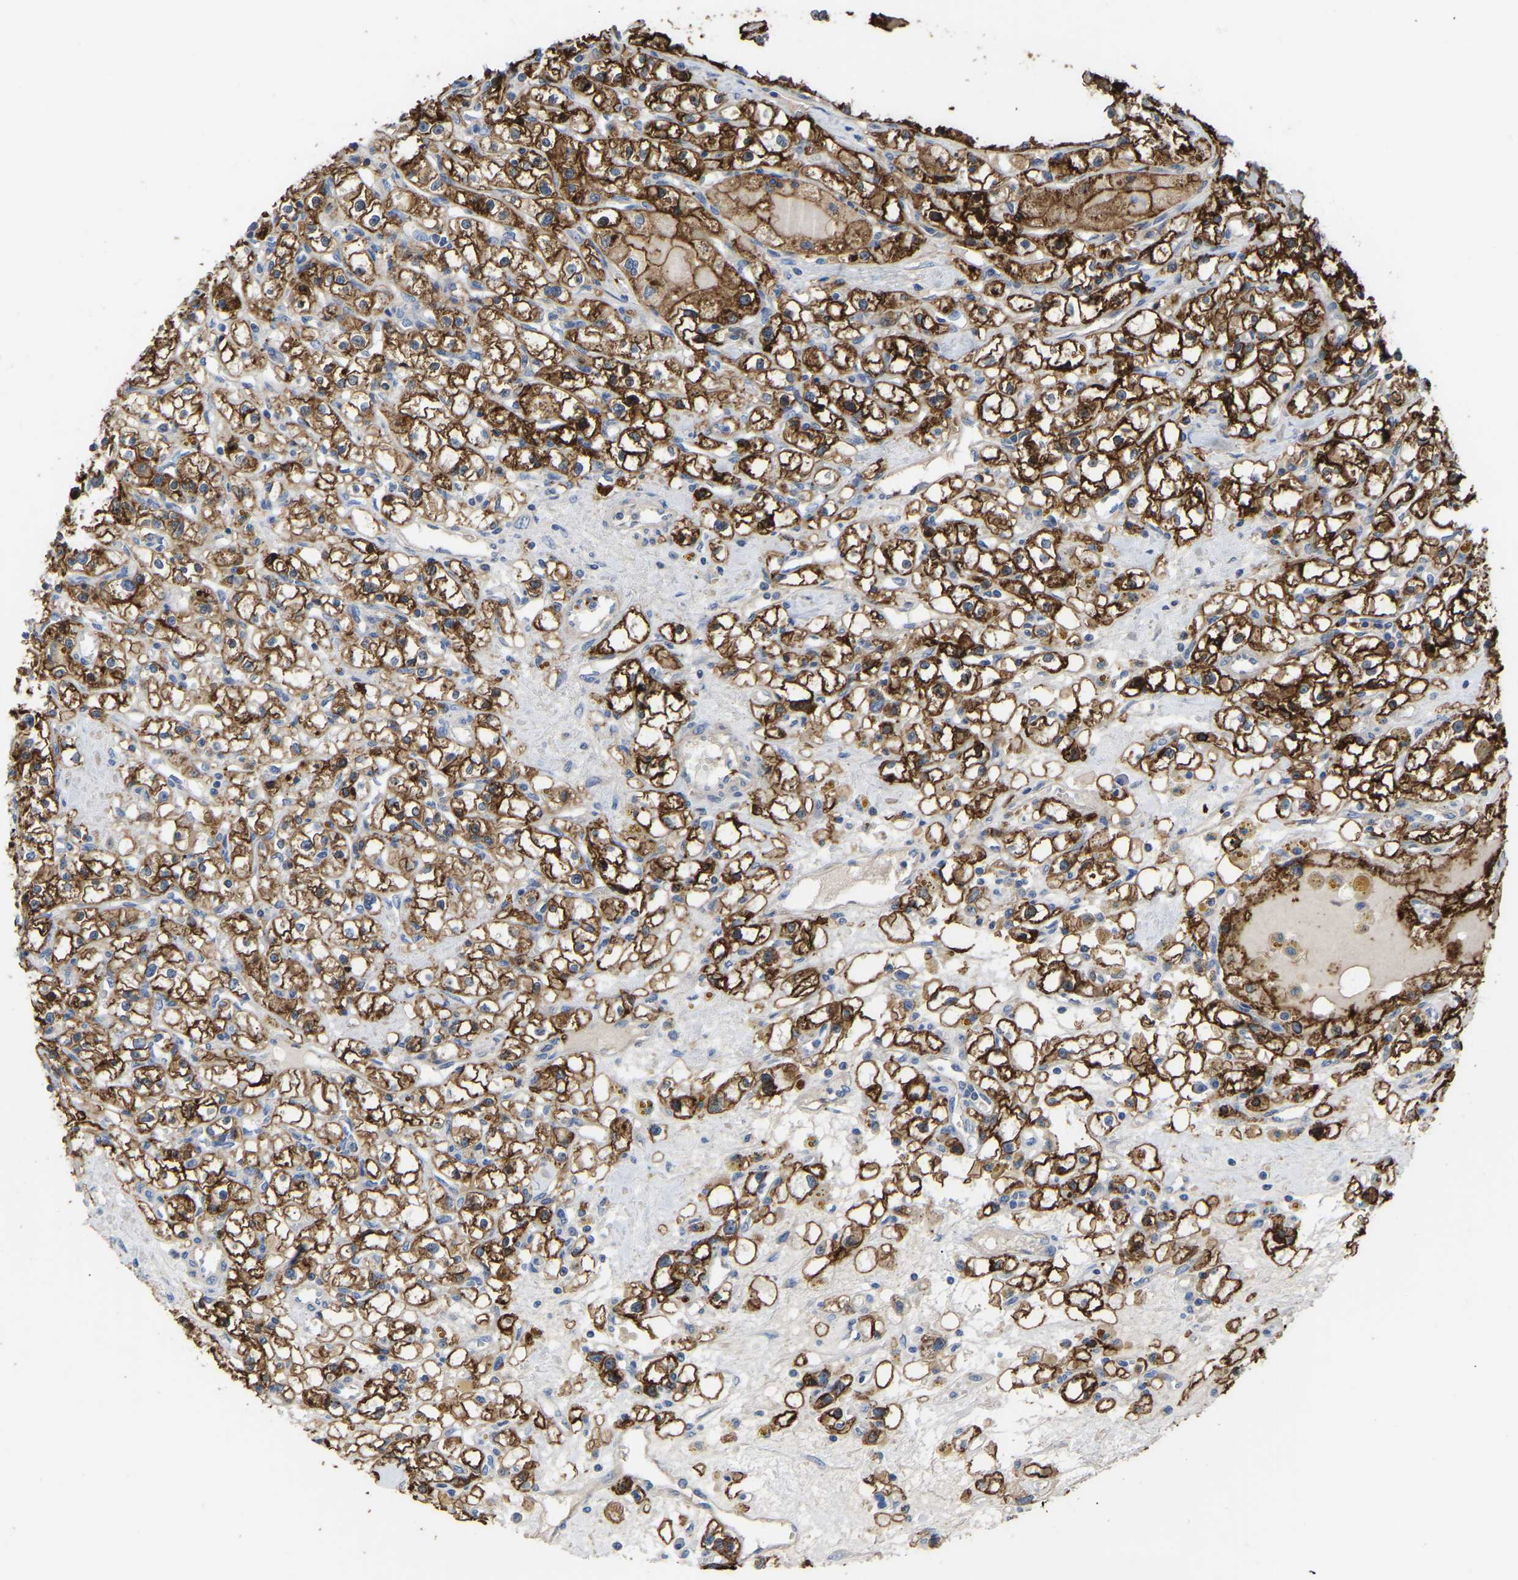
{"staining": {"intensity": "strong", "quantity": ">75%", "location": "cytoplasmic/membranous"}, "tissue": "renal cancer", "cell_type": "Tumor cells", "image_type": "cancer", "snomed": [{"axis": "morphology", "description": "Adenocarcinoma, NOS"}, {"axis": "topography", "description": "Kidney"}], "caption": "High-power microscopy captured an immunohistochemistry micrograph of renal cancer, revealing strong cytoplasmic/membranous expression in about >75% of tumor cells.", "gene": "ZNF449", "patient": {"sex": "male", "age": 56}}